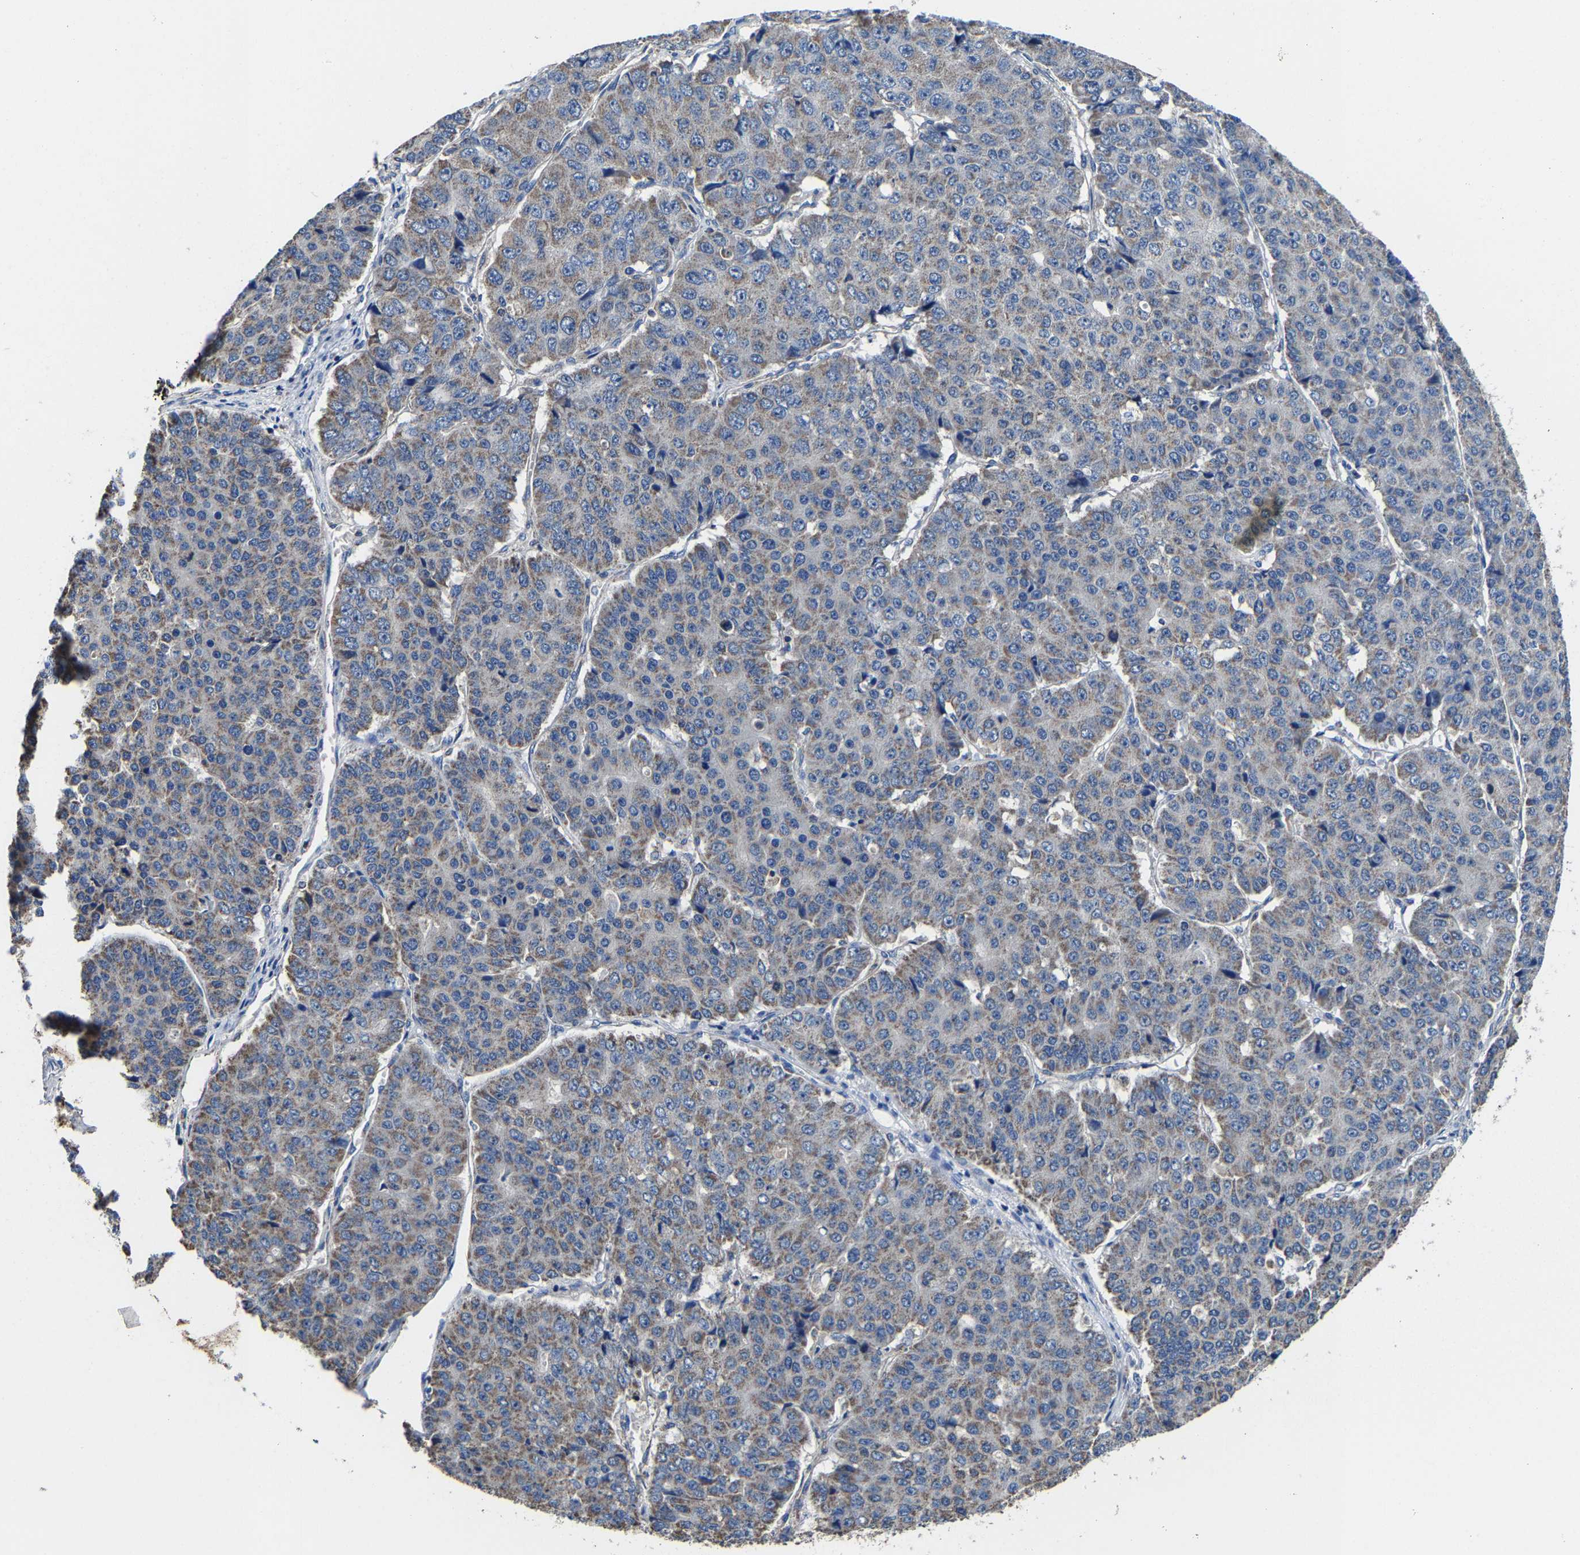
{"staining": {"intensity": "weak", "quantity": ">75%", "location": "cytoplasmic/membranous"}, "tissue": "pancreatic cancer", "cell_type": "Tumor cells", "image_type": "cancer", "snomed": [{"axis": "morphology", "description": "Adenocarcinoma, NOS"}, {"axis": "topography", "description": "Pancreas"}], "caption": "Immunohistochemical staining of pancreatic cancer demonstrates weak cytoplasmic/membranous protein staining in approximately >75% of tumor cells.", "gene": "ZCCHC7", "patient": {"sex": "male", "age": 50}}